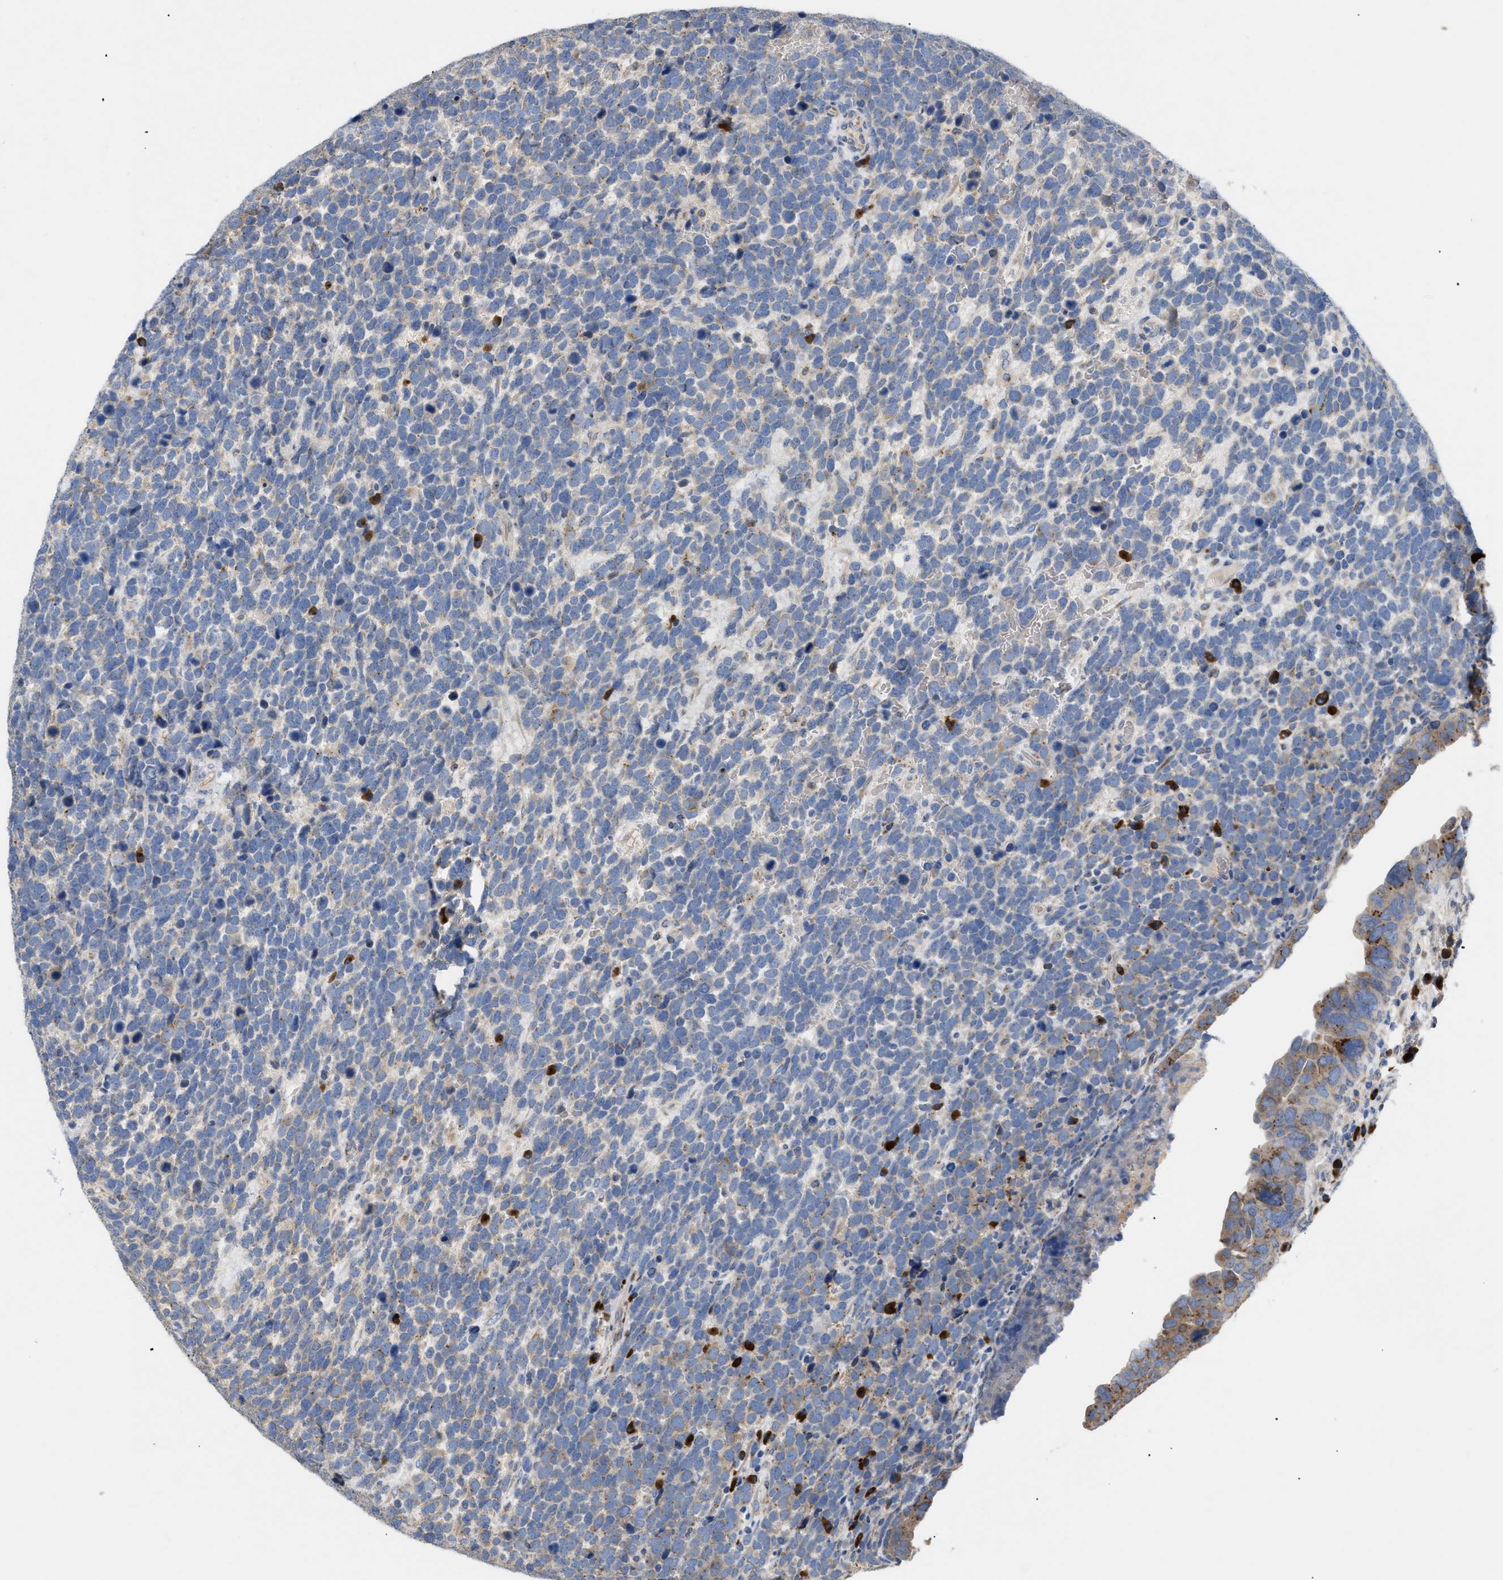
{"staining": {"intensity": "moderate", "quantity": "<25%", "location": "cytoplasmic/membranous"}, "tissue": "urothelial cancer", "cell_type": "Tumor cells", "image_type": "cancer", "snomed": [{"axis": "morphology", "description": "Urothelial carcinoma, High grade"}, {"axis": "topography", "description": "Urinary bladder"}], "caption": "About <25% of tumor cells in human urothelial carcinoma (high-grade) demonstrate moderate cytoplasmic/membranous protein expression as visualized by brown immunohistochemical staining.", "gene": "SLC50A1", "patient": {"sex": "female", "age": 82}}